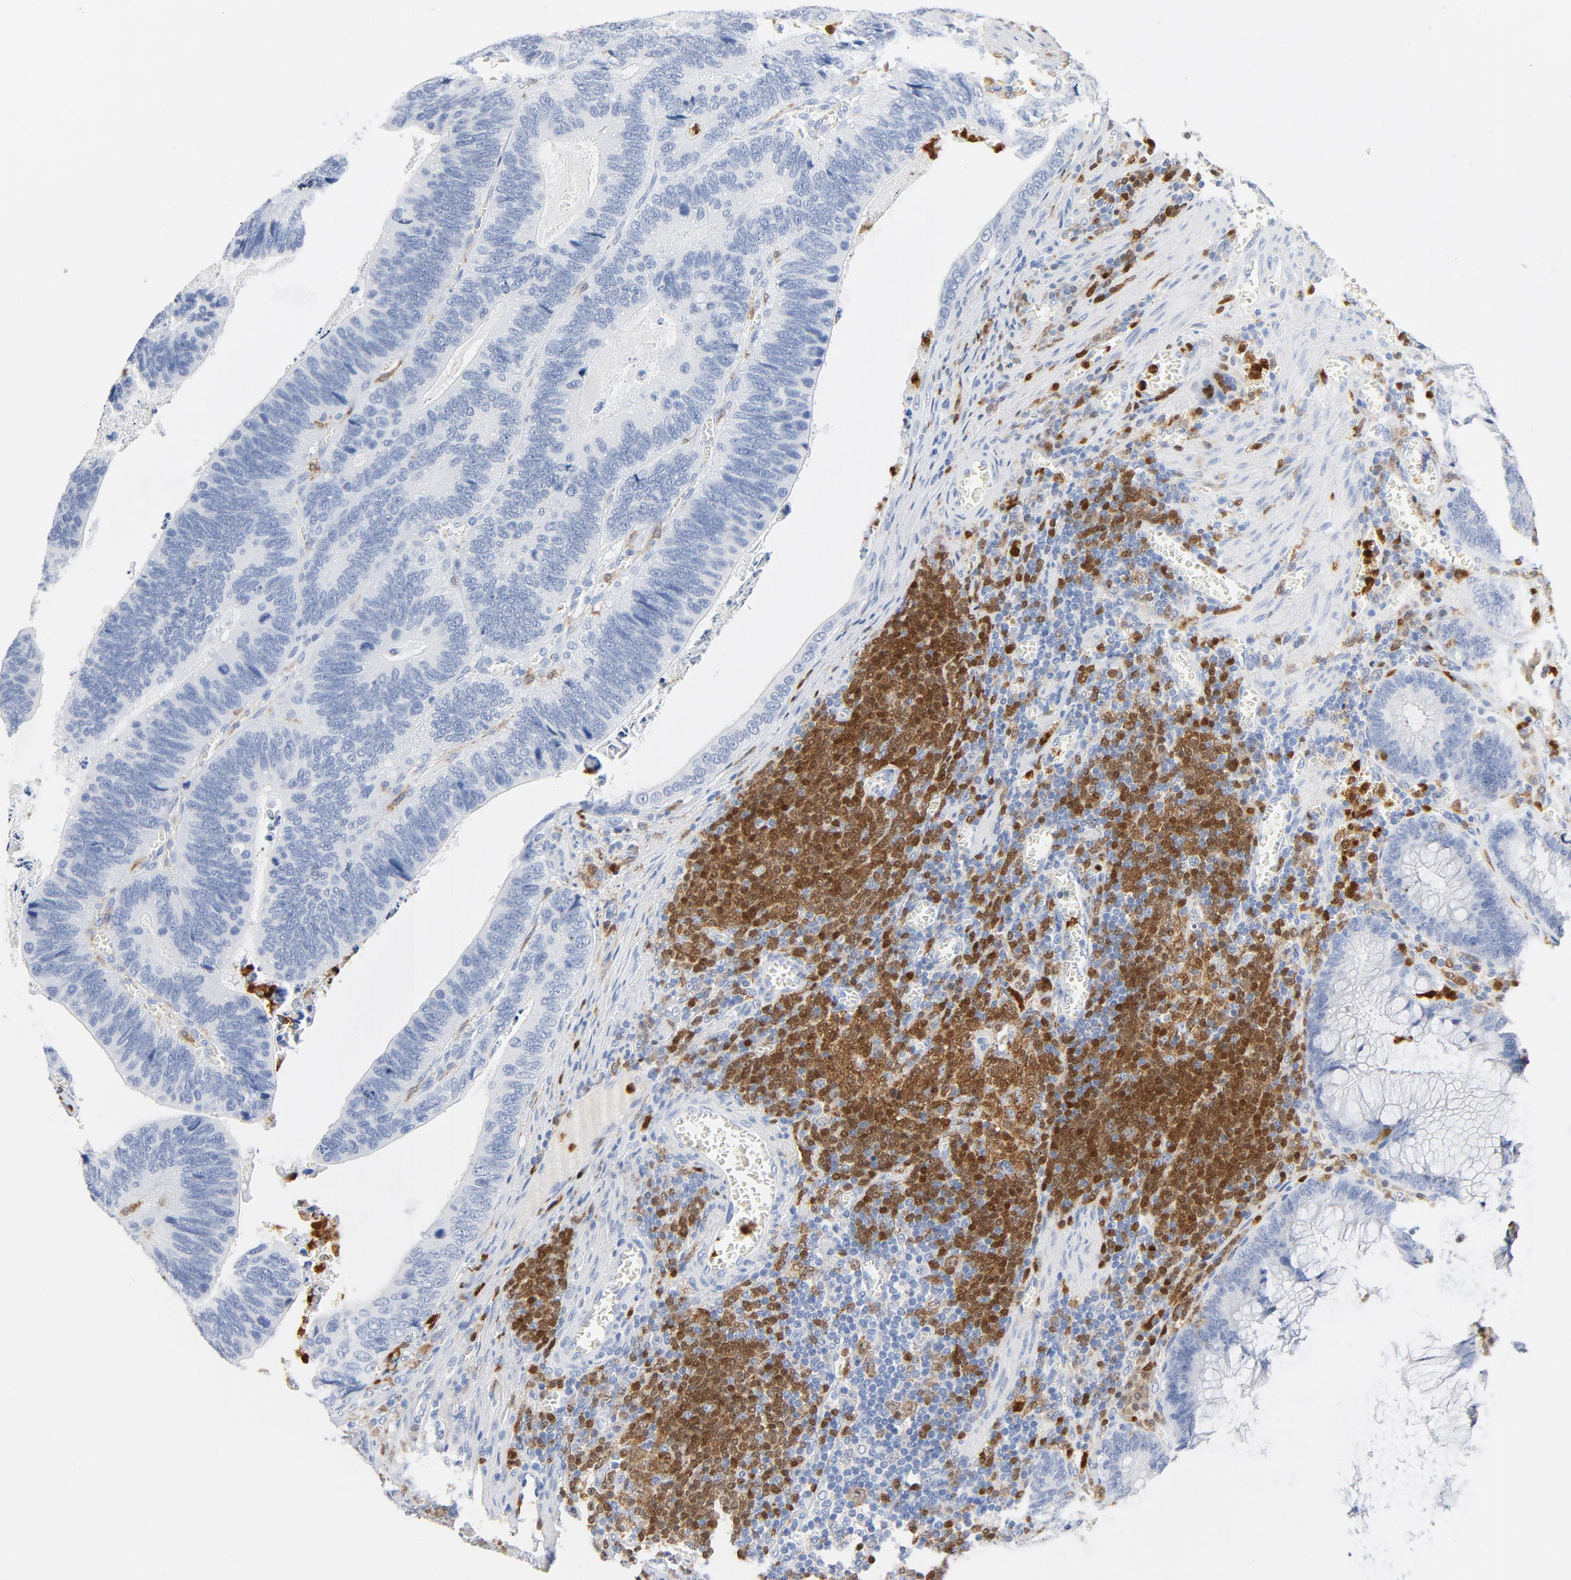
{"staining": {"intensity": "negative", "quantity": "none", "location": "none"}, "tissue": "colorectal cancer", "cell_type": "Tumor cells", "image_type": "cancer", "snomed": [{"axis": "morphology", "description": "Adenocarcinoma, NOS"}, {"axis": "topography", "description": "Colon"}], "caption": "Histopathology image shows no significant protein positivity in tumor cells of colorectal cancer. (DAB immunohistochemistry visualized using brightfield microscopy, high magnification).", "gene": "NCF1", "patient": {"sex": "male", "age": 72}}